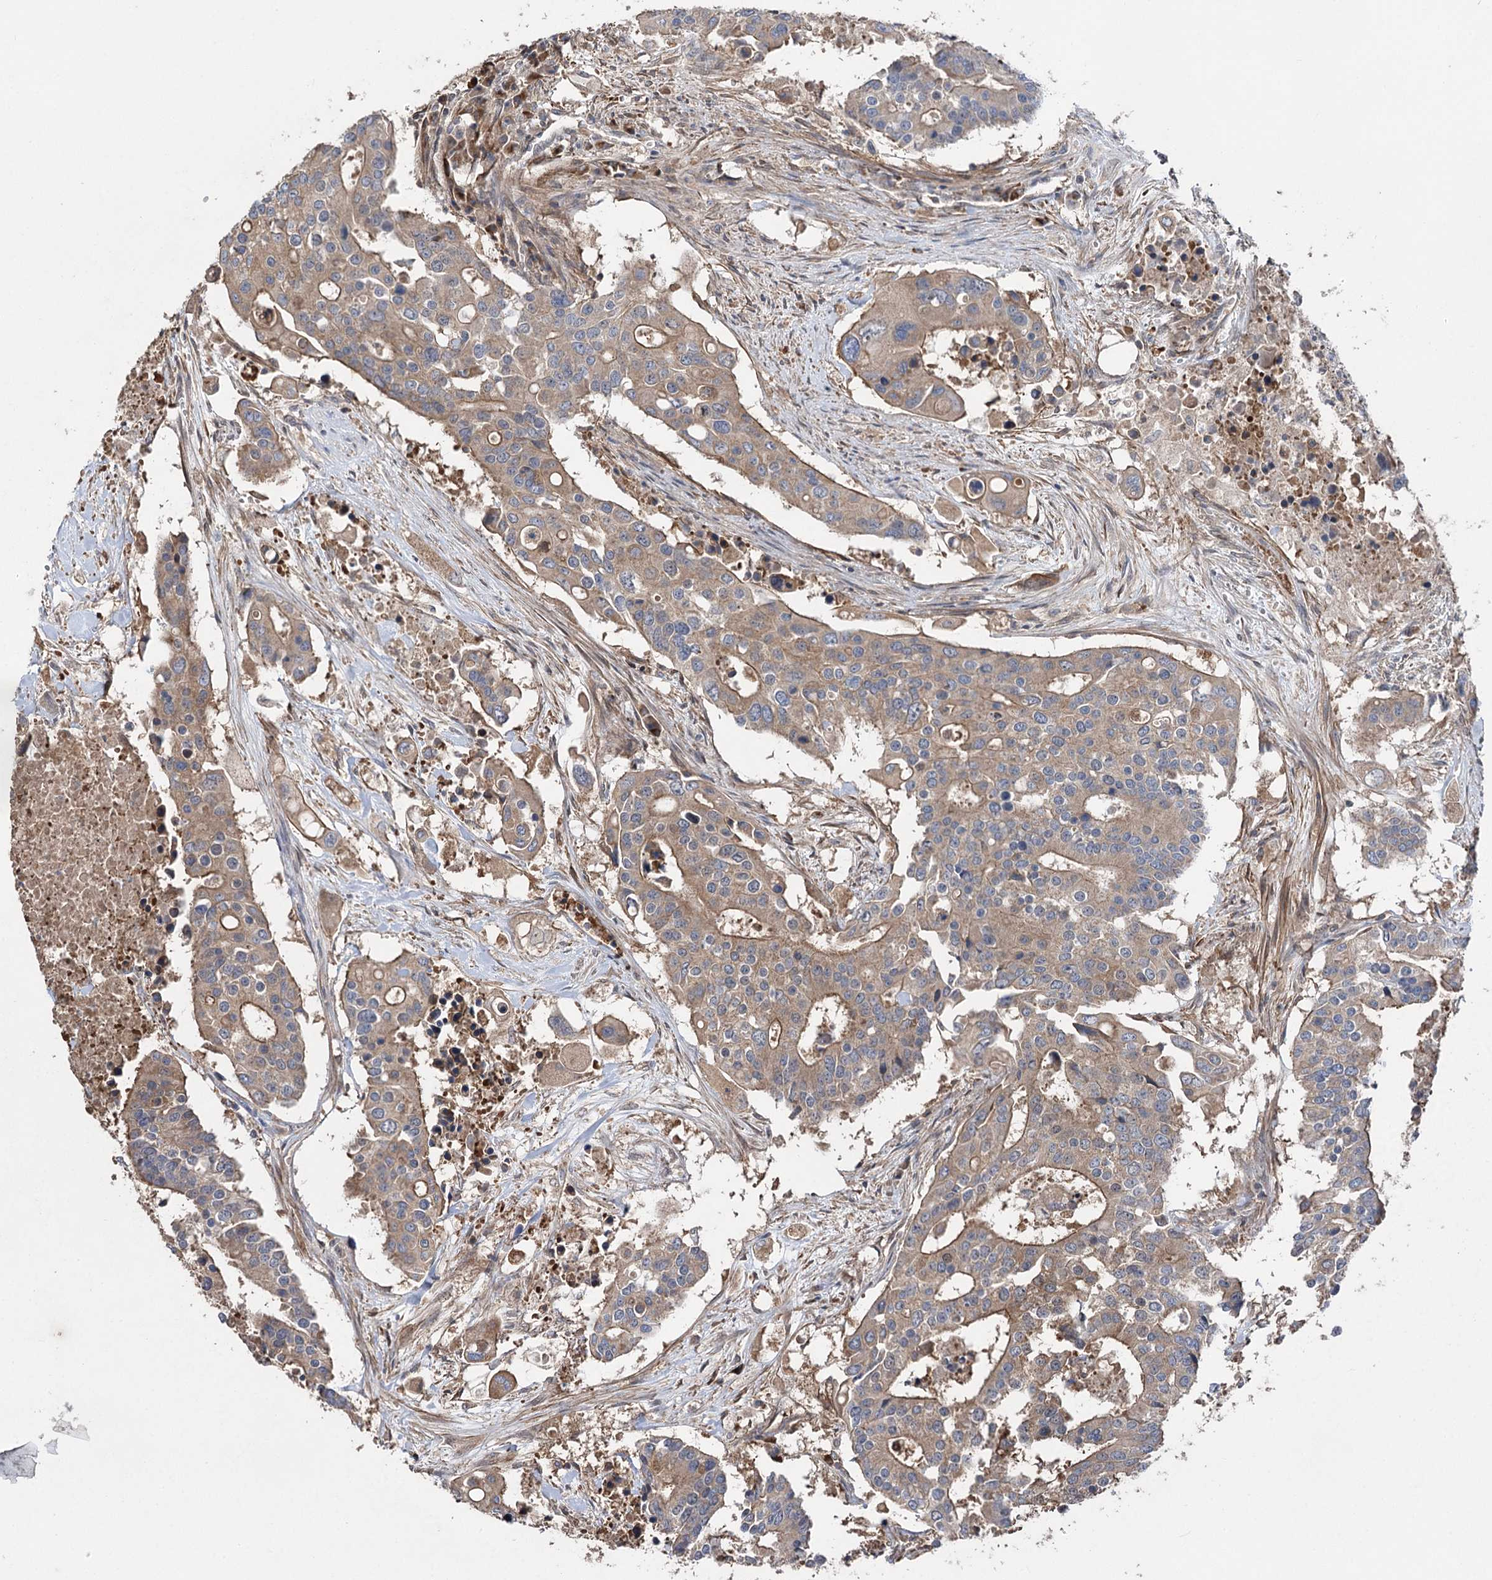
{"staining": {"intensity": "moderate", "quantity": ">75%", "location": "cytoplasmic/membranous"}, "tissue": "colorectal cancer", "cell_type": "Tumor cells", "image_type": "cancer", "snomed": [{"axis": "morphology", "description": "Adenocarcinoma, NOS"}, {"axis": "topography", "description": "Colon"}], "caption": "This image exhibits immunohistochemistry (IHC) staining of colorectal cancer (adenocarcinoma), with medium moderate cytoplasmic/membranous positivity in approximately >75% of tumor cells.", "gene": "LARS2", "patient": {"sex": "male", "age": 77}}